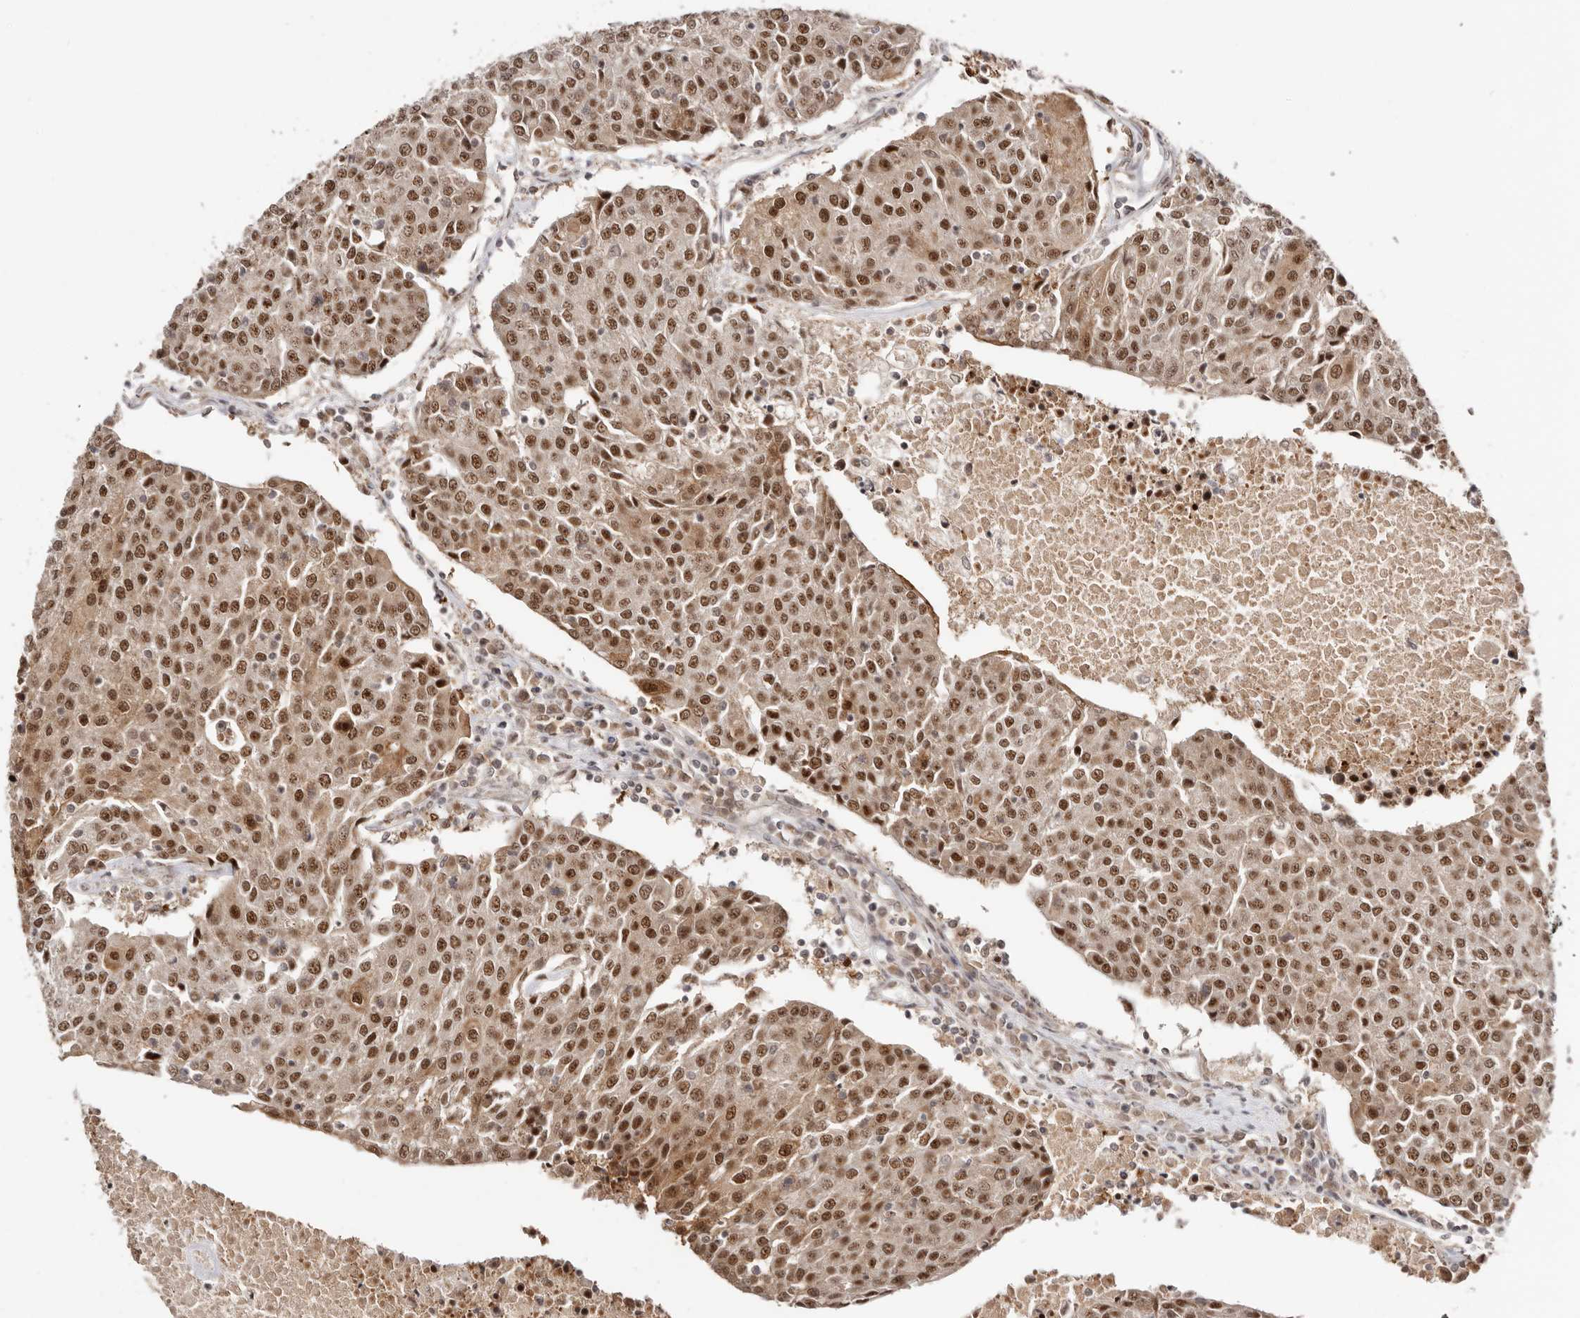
{"staining": {"intensity": "strong", "quantity": ">75%", "location": "nuclear"}, "tissue": "urothelial cancer", "cell_type": "Tumor cells", "image_type": "cancer", "snomed": [{"axis": "morphology", "description": "Urothelial carcinoma, High grade"}, {"axis": "topography", "description": "Urinary bladder"}], "caption": "Protein expression analysis of urothelial cancer displays strong nuclear positivity in about >75% of tumor cells.", "gene": "MED8", "patient": {"sex": "female", "age": 85}}